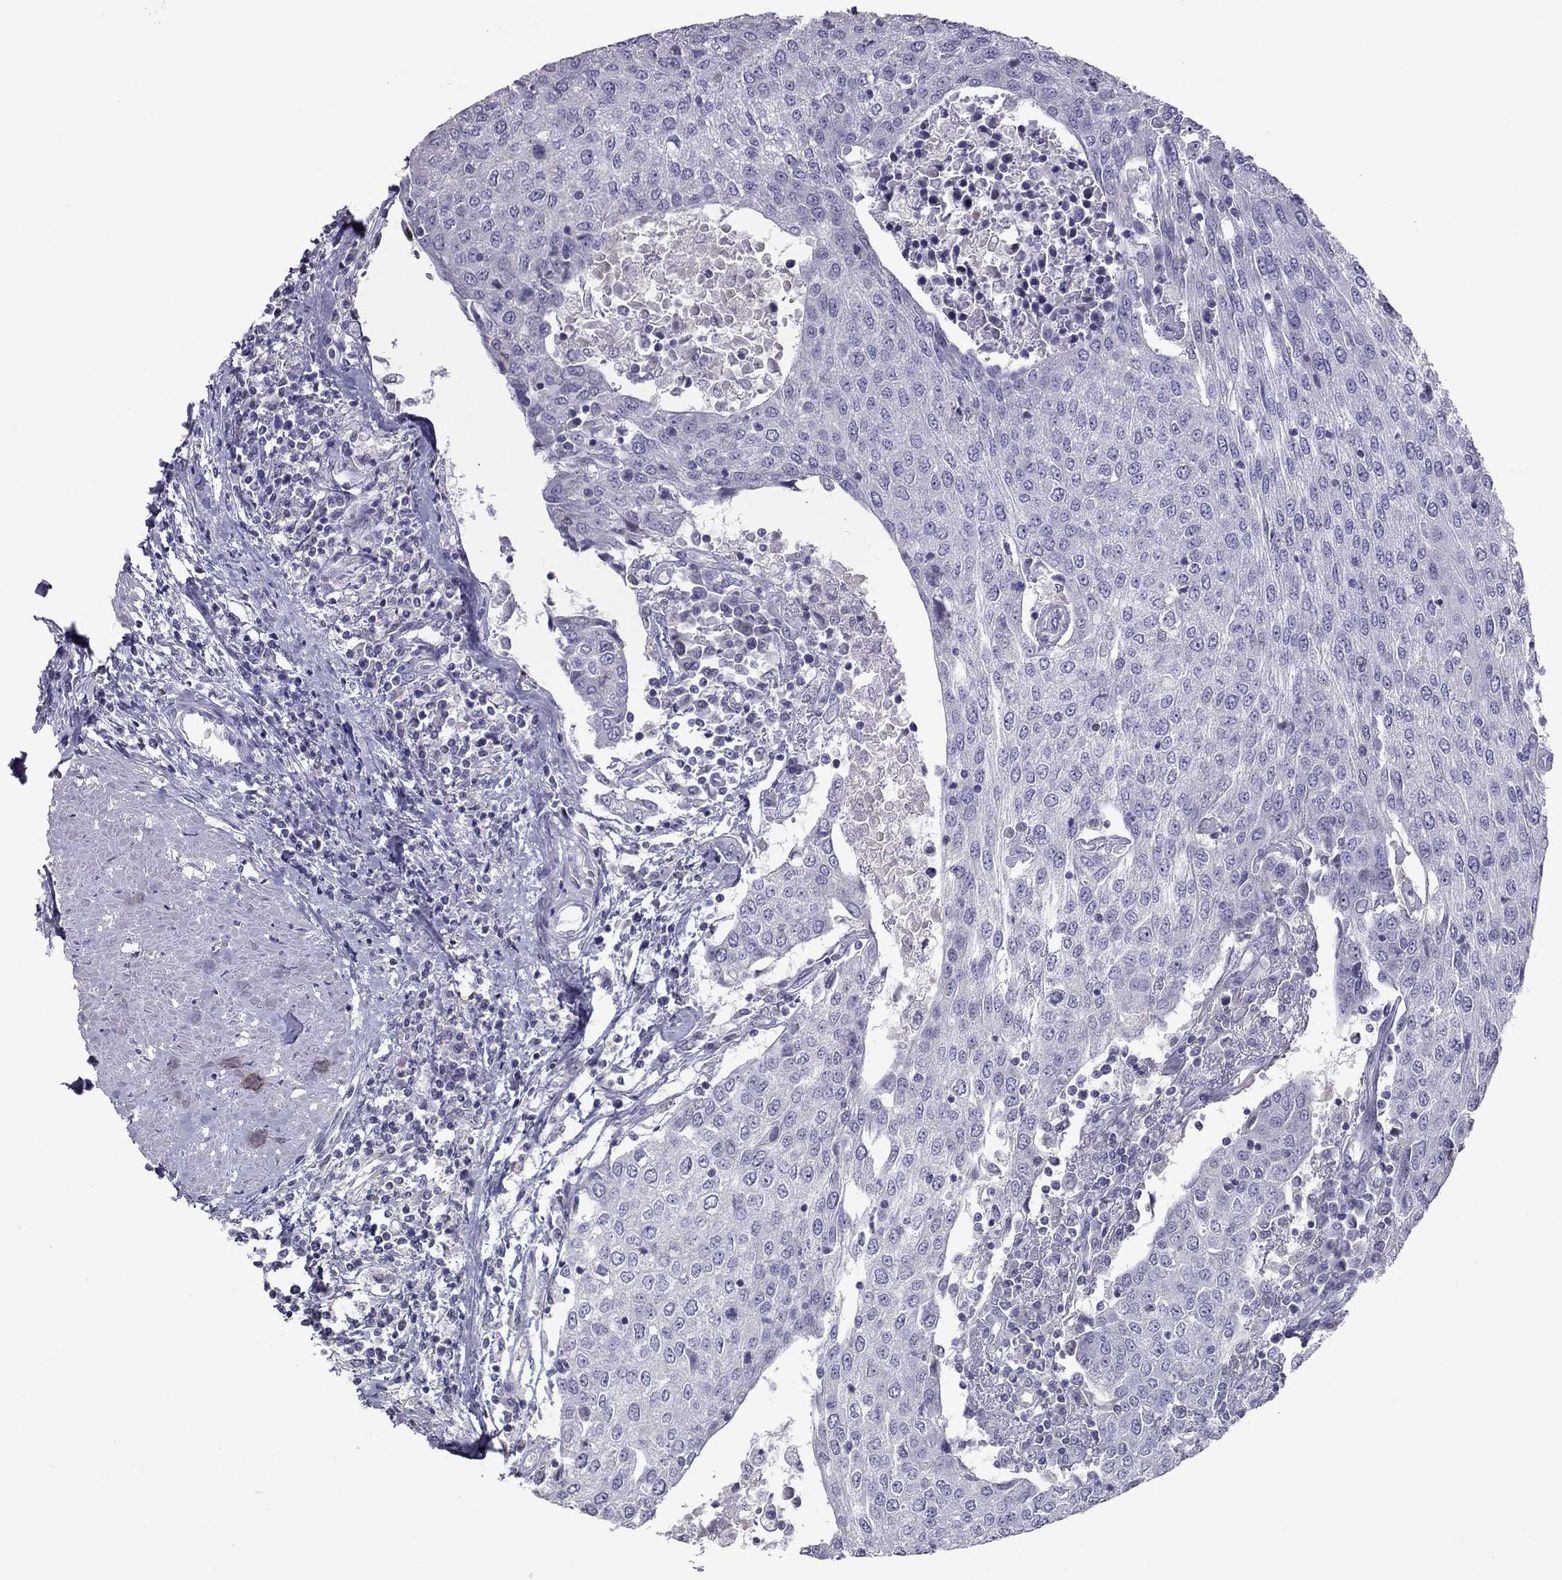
{"staining": {"intensity": "negative", "quantity": "none", "location": "none"}, "tissue": "urothelial cancer", "cell_type": "Tumor cells", "image_type": "cancer", "snomed": [{"axis": "morphology", "description": "Urothelial carcinoma, High grade"}, {"axis": "topography", "description": "Urinary bladder"}], "caption": "High power microscopy image of an IHC micrograph of urothelial cancer, revealing no significant expression in tumor cells.", "gene": "RGS8", "patient": {"sex": "female", "age": 85}}